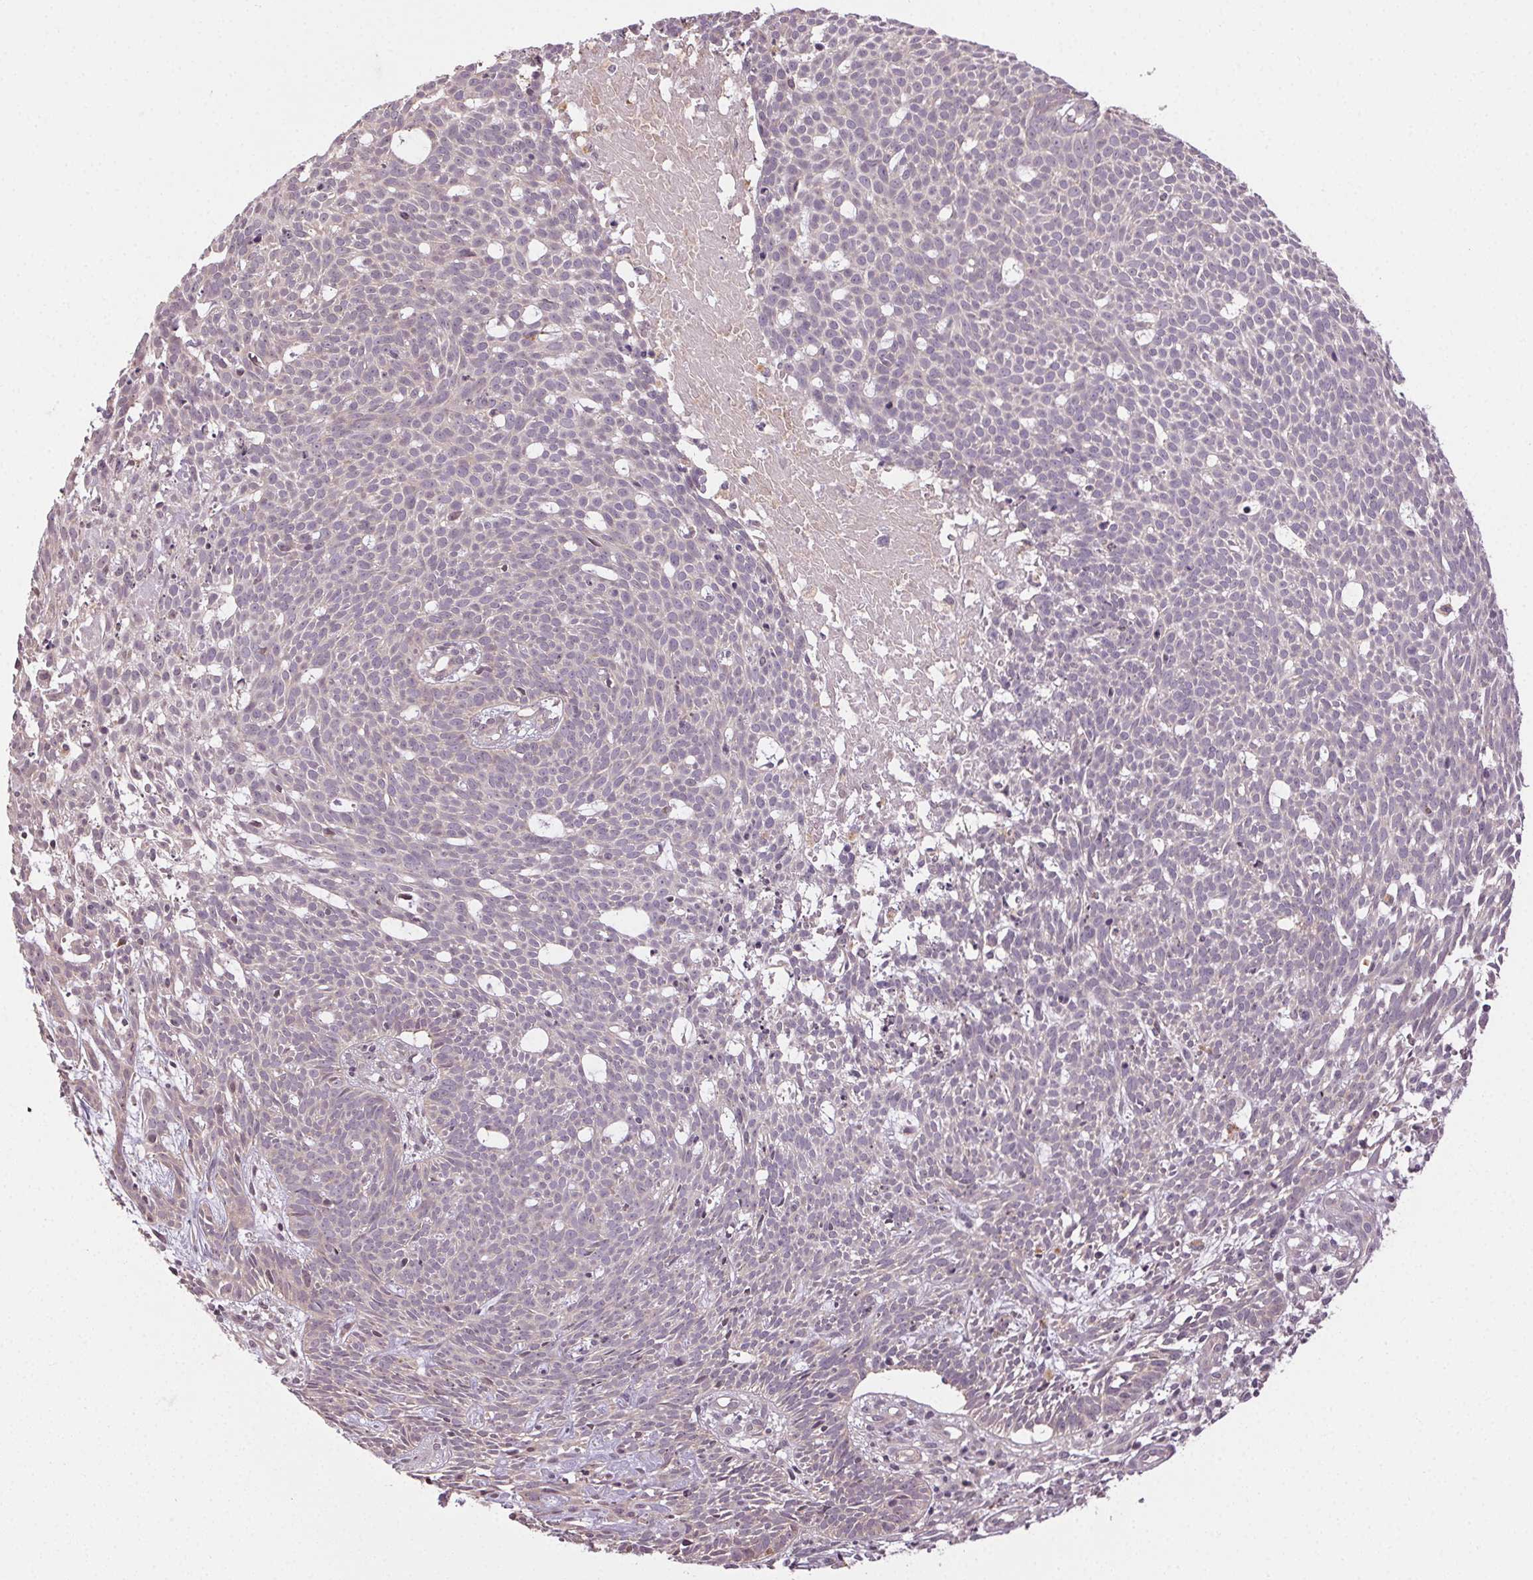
{"staining": {"intensity": "negative", "quantity": "none", "location": "none"}, "tissue": "skin cancer", "cell_type": "Tumor cells", "image_type": "cancer", "snomed": [{"axis": "morphology", "description": "Basal cell carcinoma"}, {"axis": "topography", "description": "Skin"}], "caption": "There is no significant positivity in tumor cells of skin cancer (basal cell carcinoma).", "gene": "ATP1B3", "patient": {"sex": "male", "age": 59}}